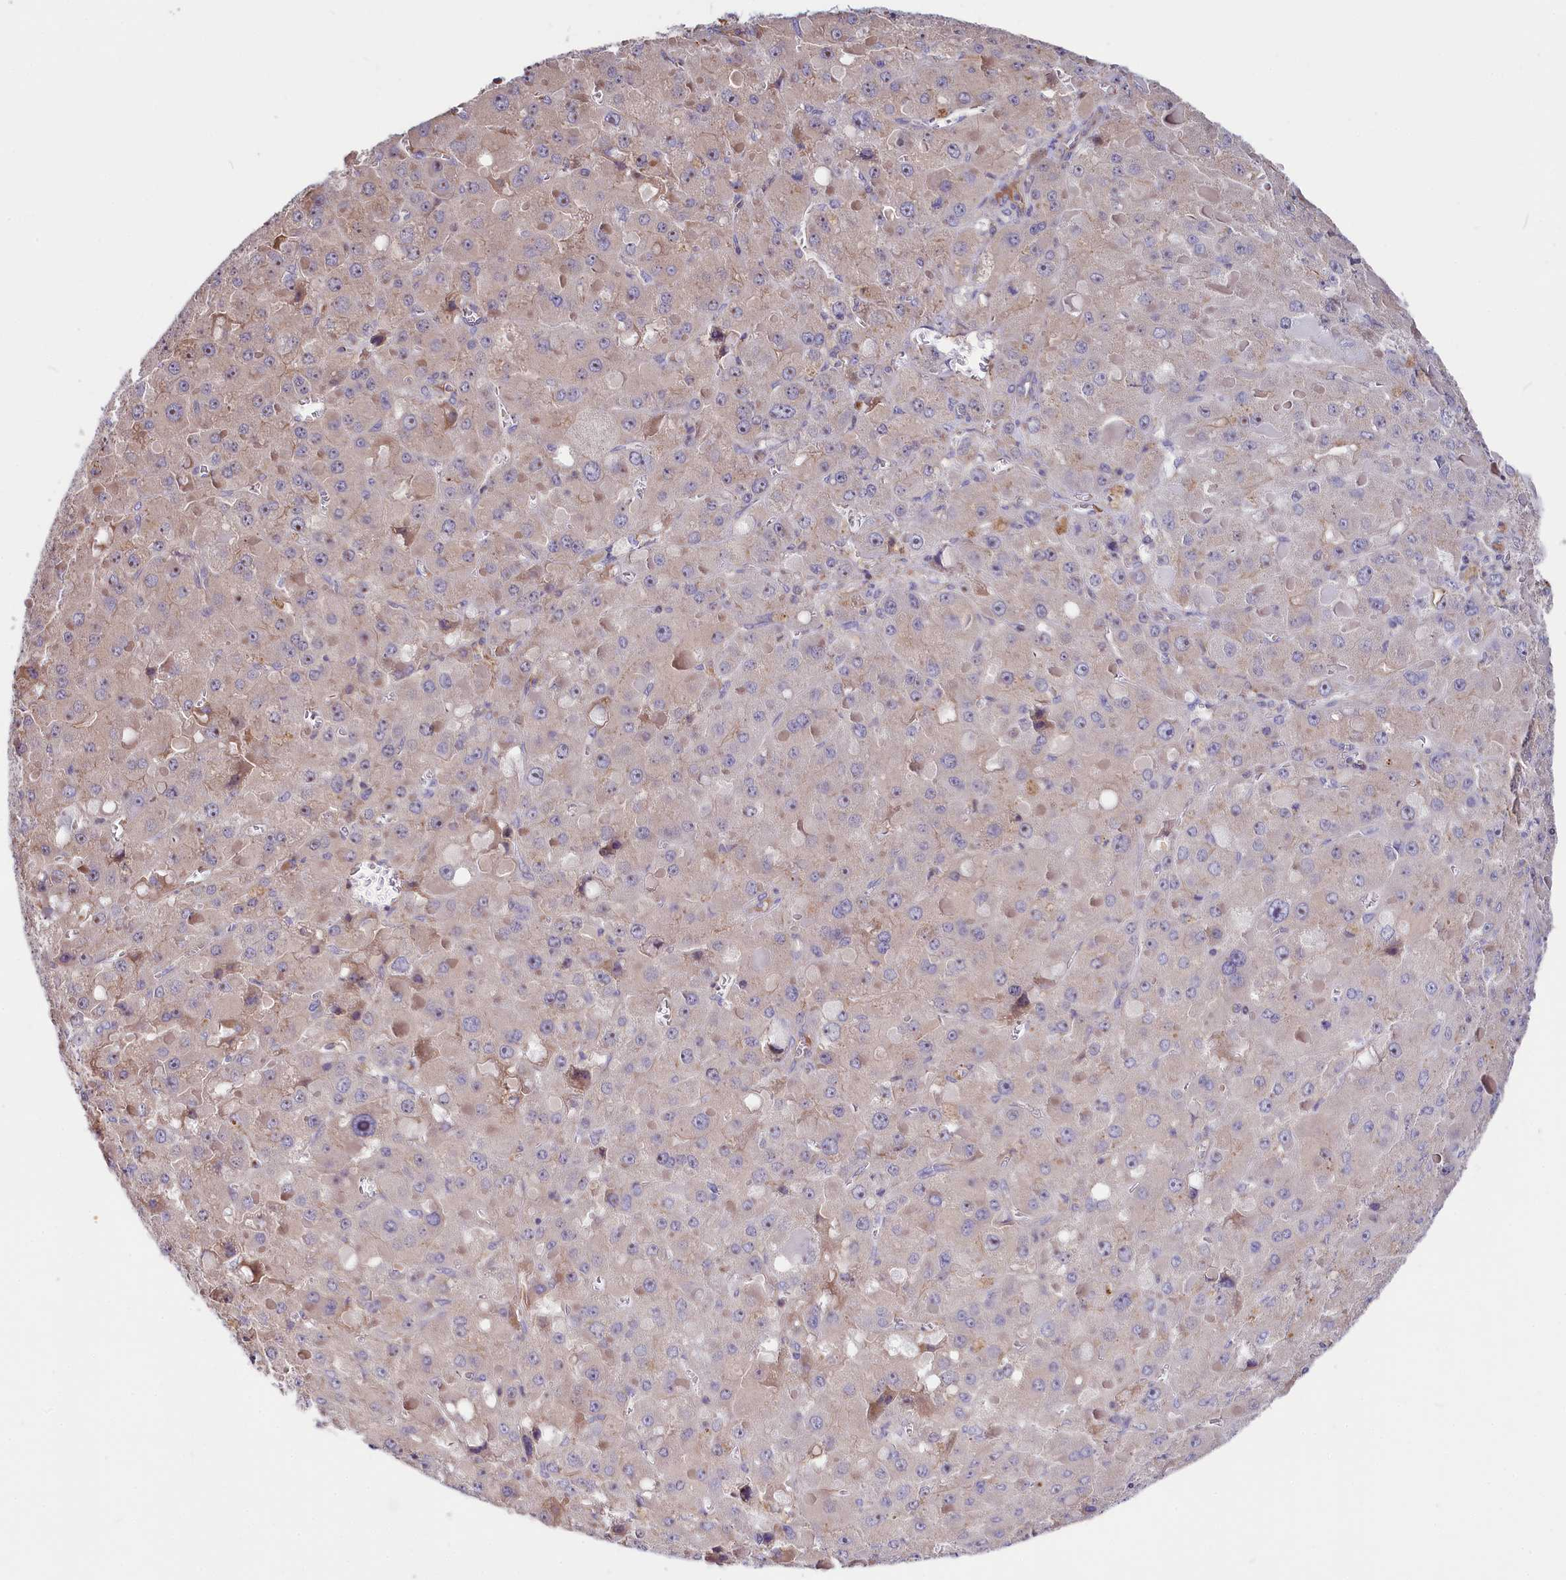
{"staining": {"intensity": "weak", "quantity": ">75%", "location": "cytoplasmic/membranous"}, "tissue": "liver cancer", "cell_type": "Tumor cells", "image_type": "cancer", "snomed": [{"axis": "morphology", "description": "Carcinoma, Hepatocellular, NOS"}, {"axis": "topography", "description": "Liver"}], "caption": "About >75% of tumor cells in hepatocellular carcinoma (liver) display weak cytoplasmic/membranous protein positivity as visualized by brown immunohistochemical staining.", "gene": "RPUSD3", "patient": {"sex": "female", "age": 73}}